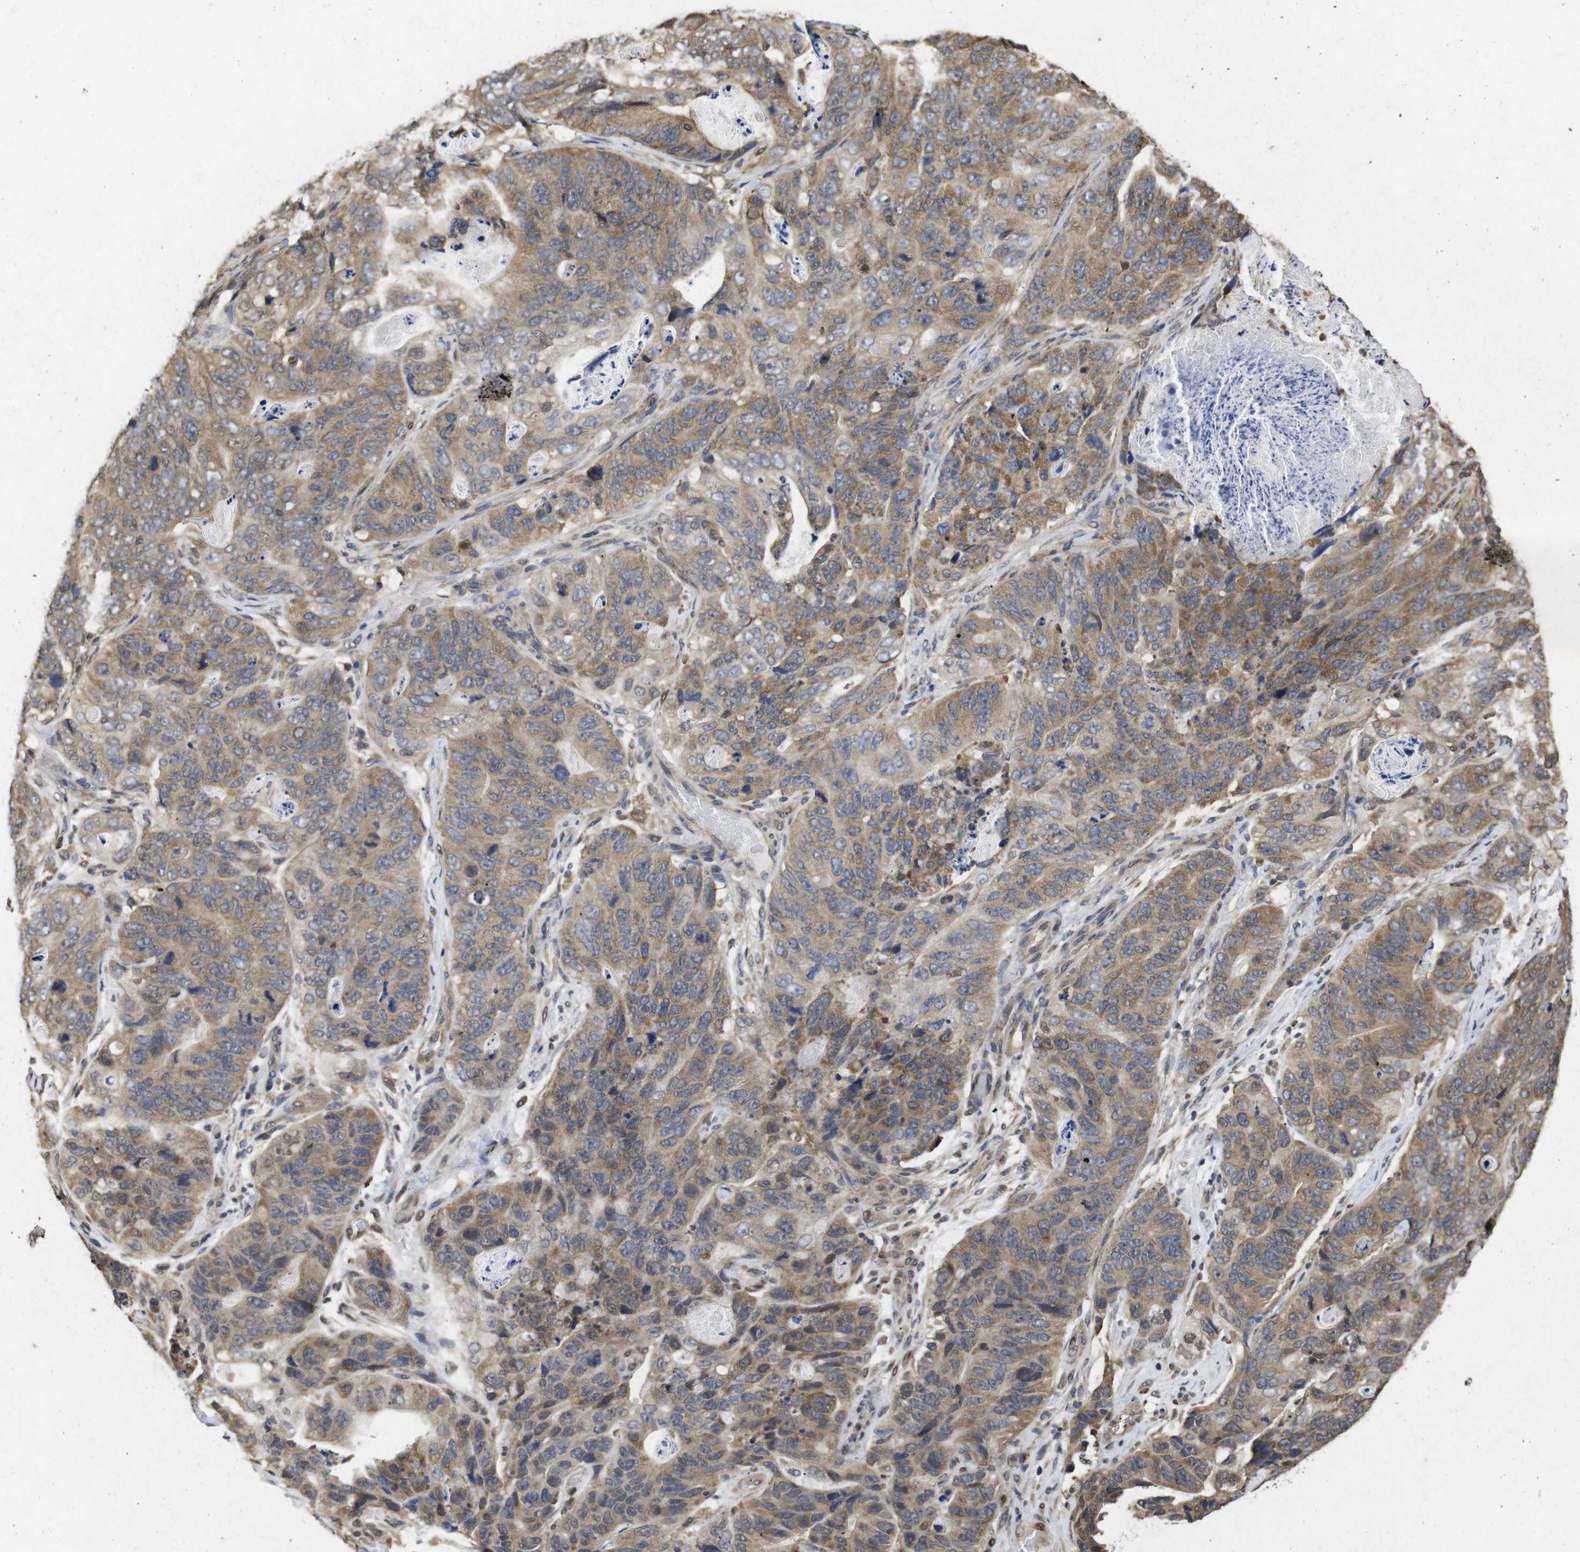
{"staining": {"intensity": "moderate", "quantity": ">75%", "location": "cytoplasmic/membranous"}, "tissue": "stomach cancer", "cell_type": "Tumor cells", "image_type": "cancer", "snomed": [{"axis": "morphology", "description": "Adenocarcinoma, NOS"}, {"axis": "topography", "description": "Stomach"}], "caption": "The image reveals a brown stain indicating the presence of a protein in the cytoplasmic/membranous of tumor cells in stomach adenocarcinoma. (DAB (3,3'-diaminobenzidine) IHC, brown staining for protein, blue staining for nuclei).", "gene": "SUMO3", "patient": {"sex": "female", "age": 89}}